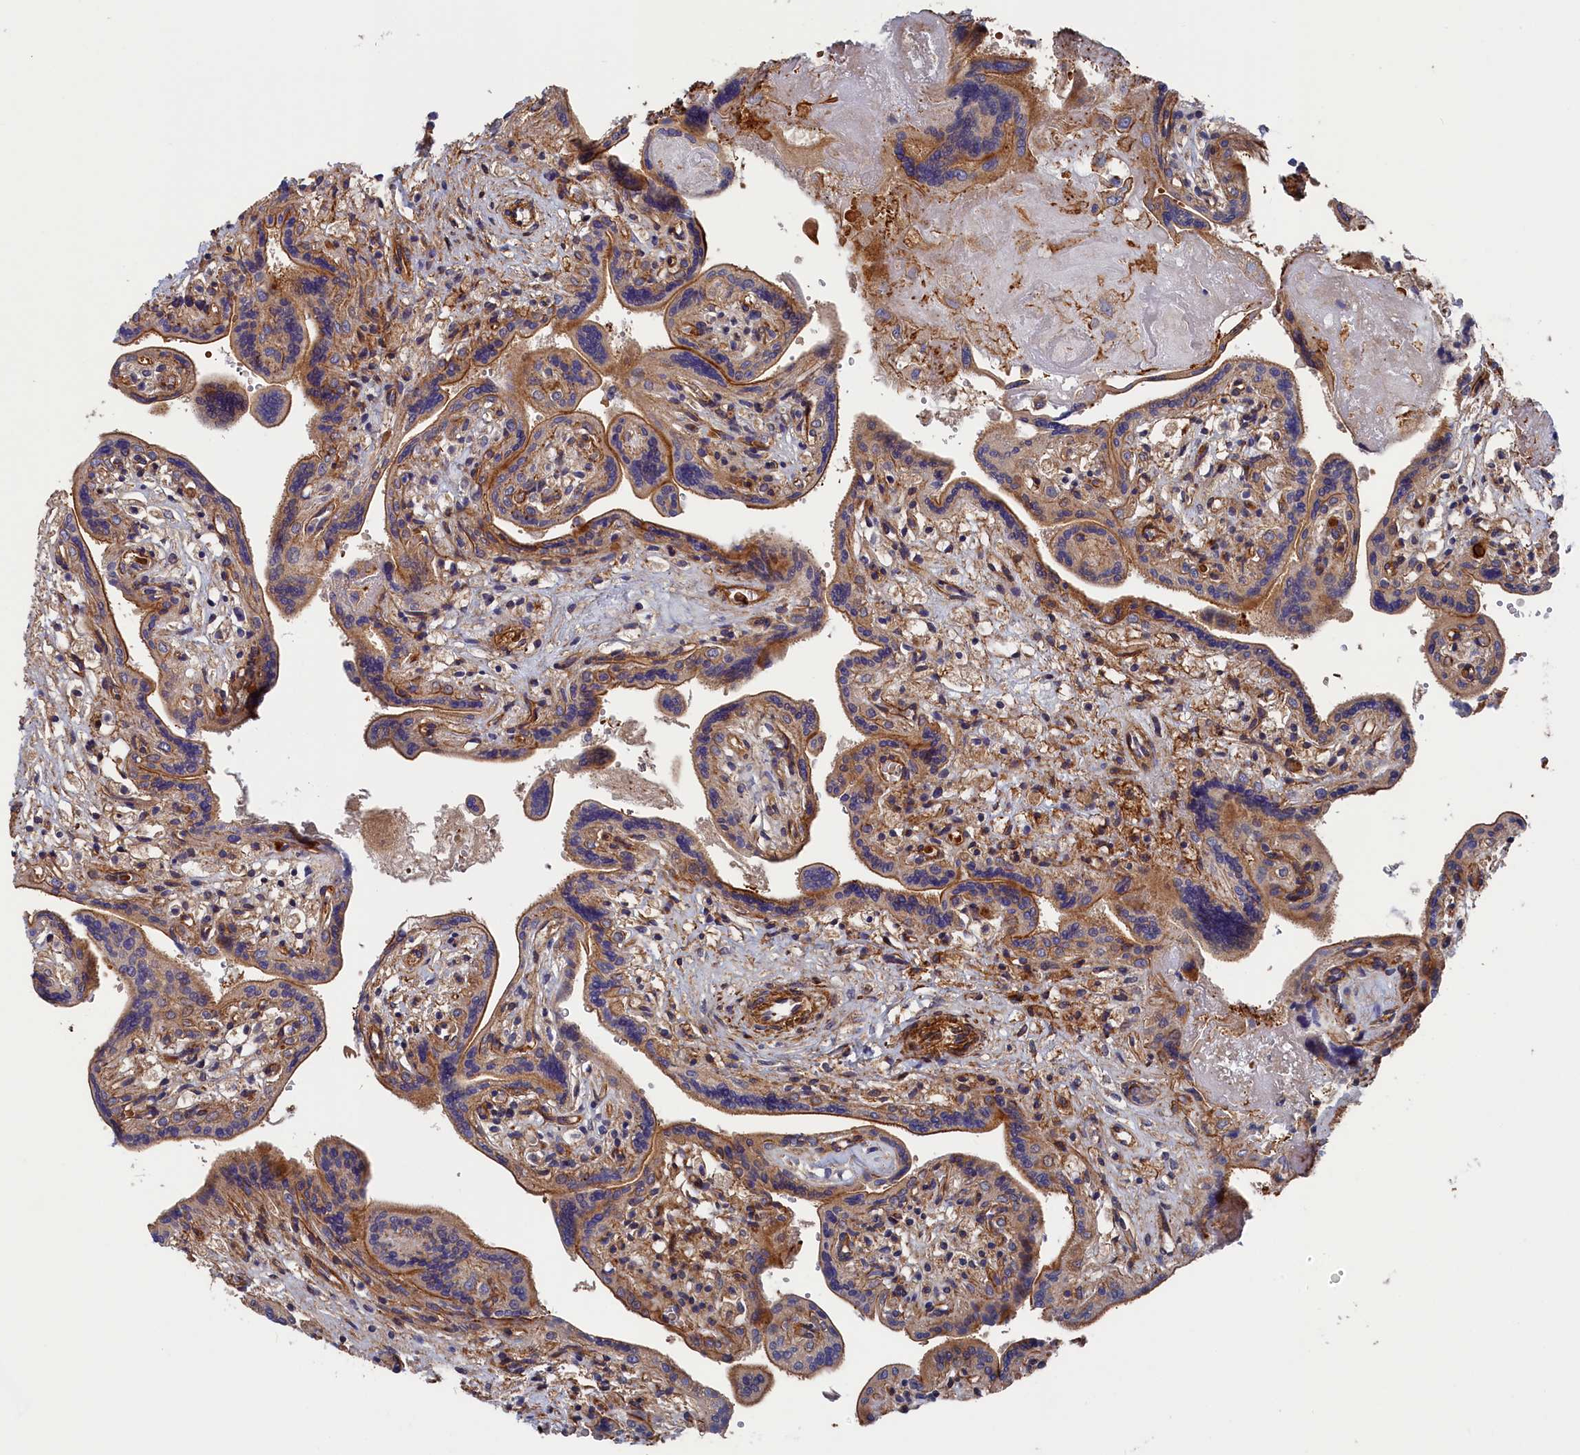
{"staining": {"intensity": "moderate", "quantity": "25%-75%", "location": "cytoplasmic/membranous"}, "tissue": "placenta", "cell_type": "Trophoblastic cells", "image_type": "normal", "snomed": [{"axis": "morphology", "description": "Normal tissue, NOS"}, {"axis": "topography", "description": "Placenta"}], "caption": "The photomicrograph shows immunohistochemical staining of unremarkable placenta. There is moderate cytoplasmic/membranous expression is appreciated in approximately 25%-75% of trophoblastic cells. (IHC, brightfield microscopy, high magnification).", "gene": "LDHD", "patient": {"sex": "female", "age": 37}}